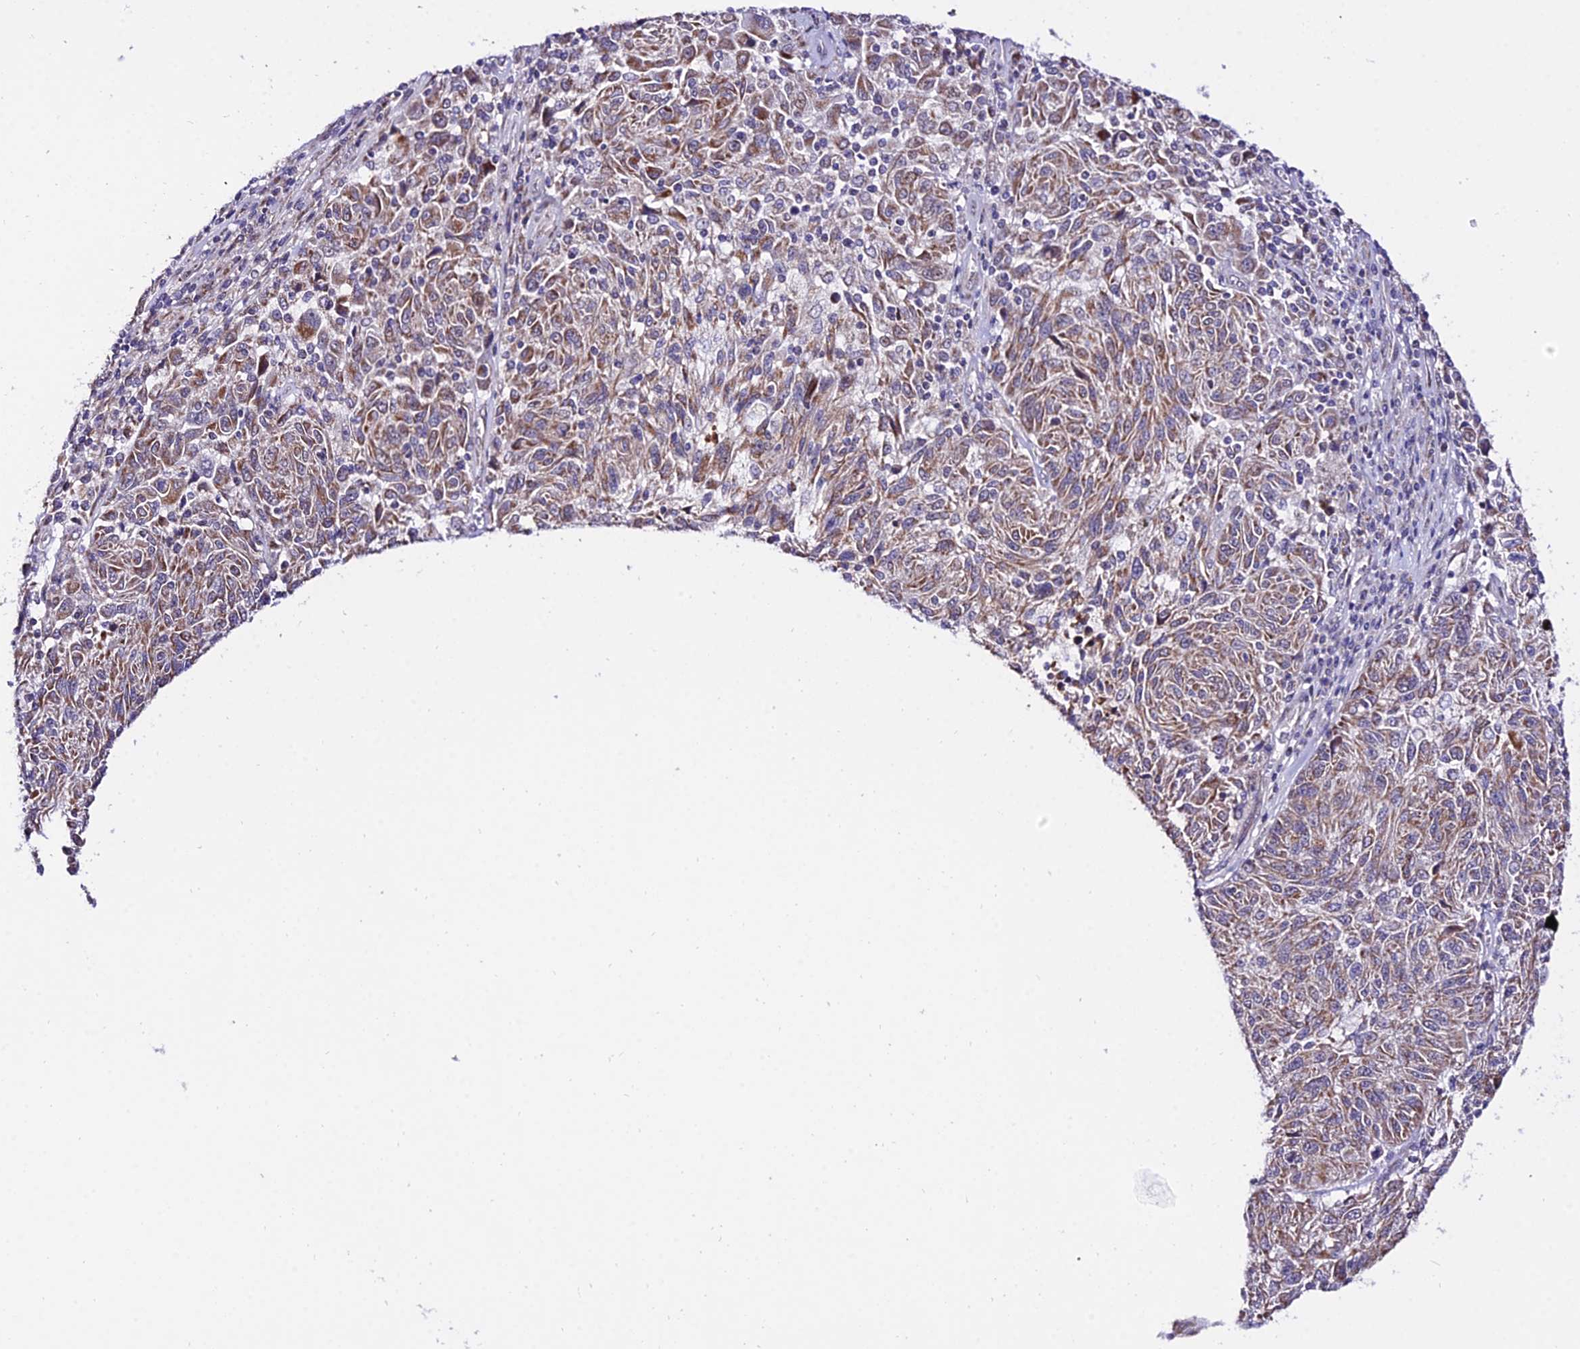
{"staining": {"intensity": "moderate", "quantity": ">75%", "location": "cytoplasmic/membranous"}, "tissue": "melanoma", "cell_type": "Tumor cells", "image_type": "cancer", "snomed": [{"axis": "morphology", "description": "Malignant melanoma, NOS"}, {"axis": "topography", "description": "Skin"}], "caption": "This photomicrograph exhibits malignant melanoma stained with IHC to label a protein in brown. The cytoplasmic/membranous of tumor cells show moderate positivity for the protein. Nuclei are counter-stained blue.", "gene": "ATP5PB", "patient": {"sex": "male", "age": 53}}